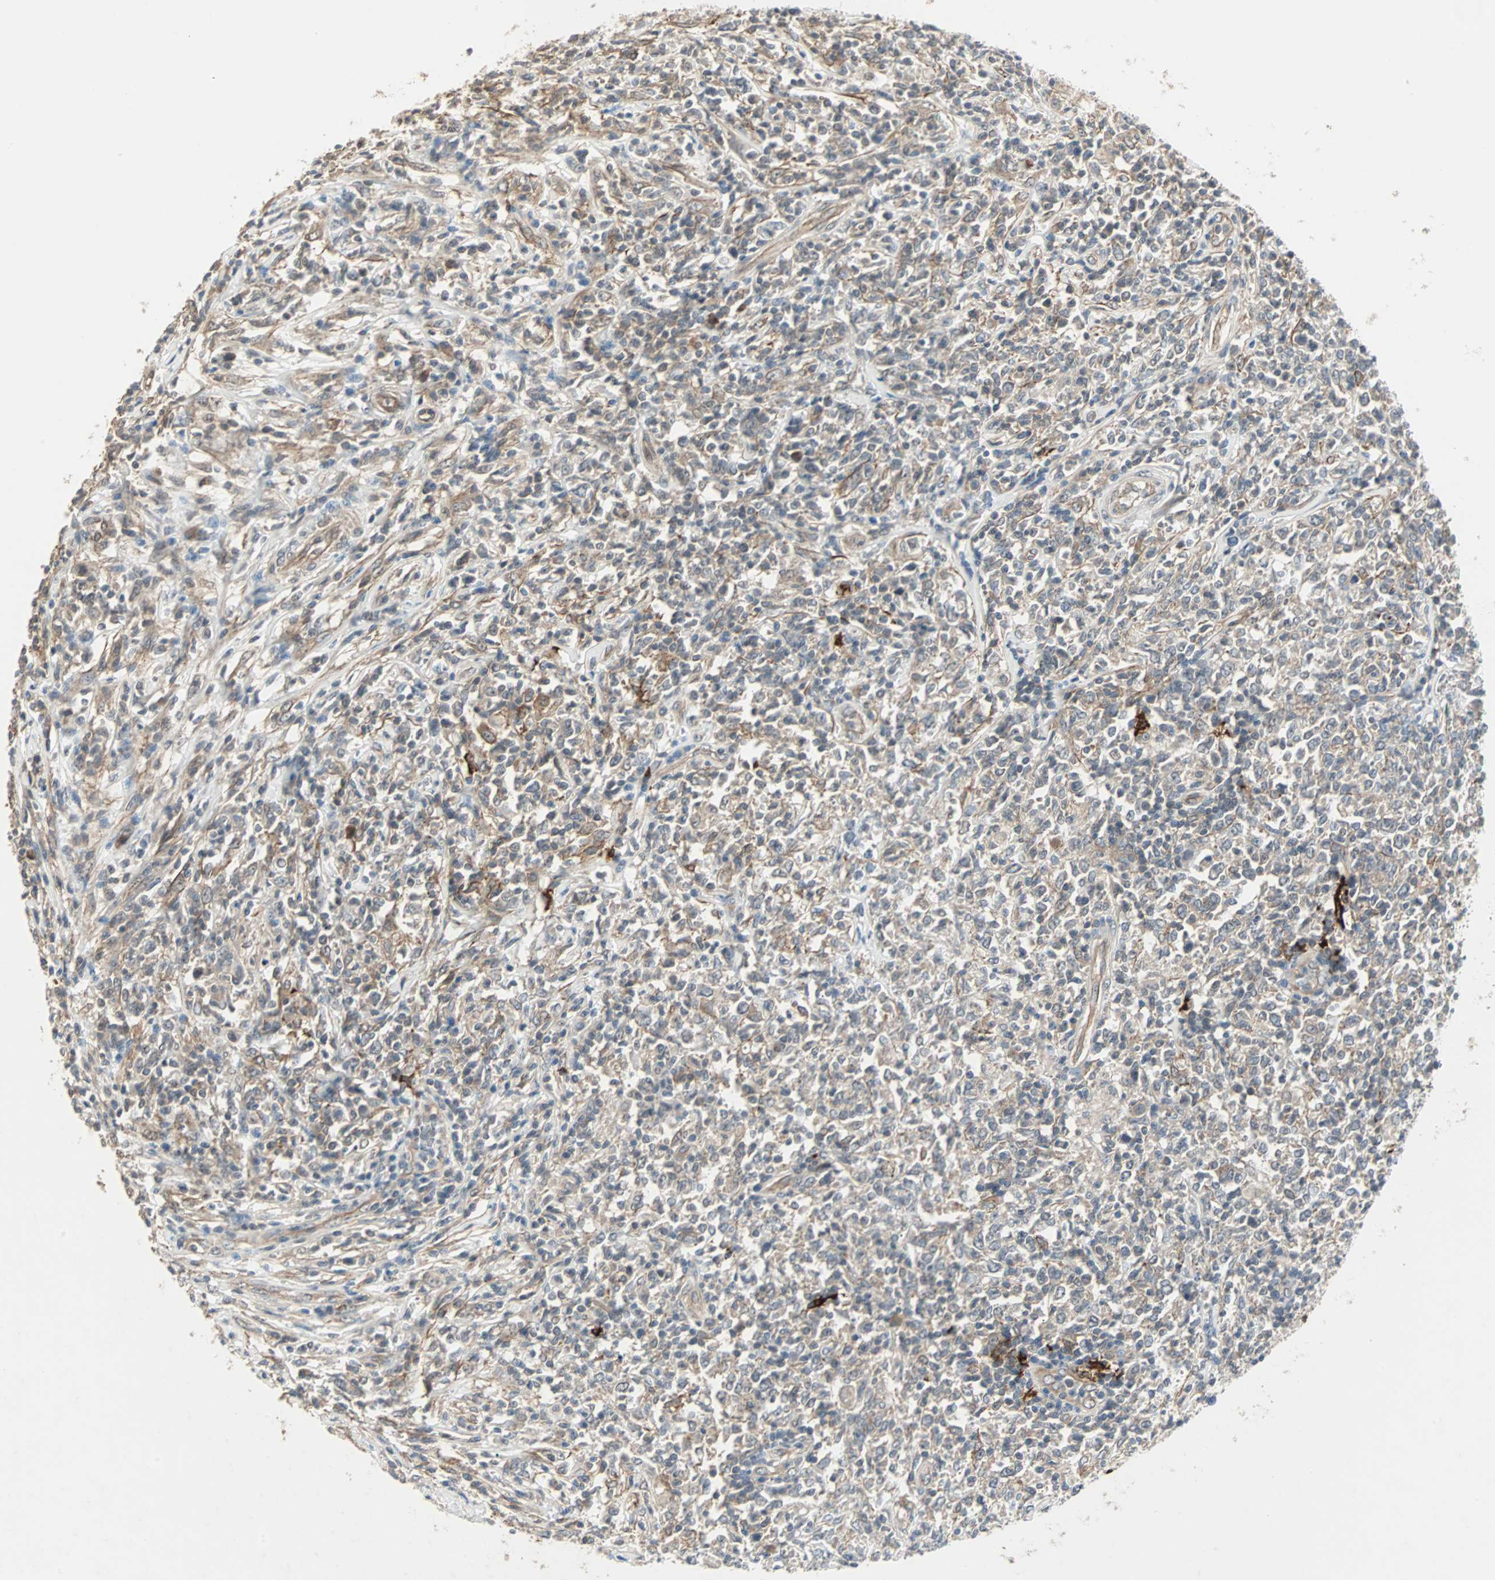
{"staining": {"intensity": "weak", "quantity": ">75%", "location": "cytoplasmic/membranous"}, "tissue": "lymphoma", "cell_type": "Tumor cells", "image_type": "cancer", "snomed": [{"axis": "morphology", "description": "Malignant lymphoma, non-Hodgkin's type, High grade"}, {"axis": "topography", "description": "Lymph node"}], "caption": "Immunohistochemistry (DAB (3,3'-diaminobenzidine)) staining of human malignant lymphoma, non-Hodgkin's type (high-grade) reveals weak cytoplasmic/membranous protein positivity in approximately >75% of tumor cells.", "gene": "CMC2", "patient": {"sex": "female", "age": 84}}